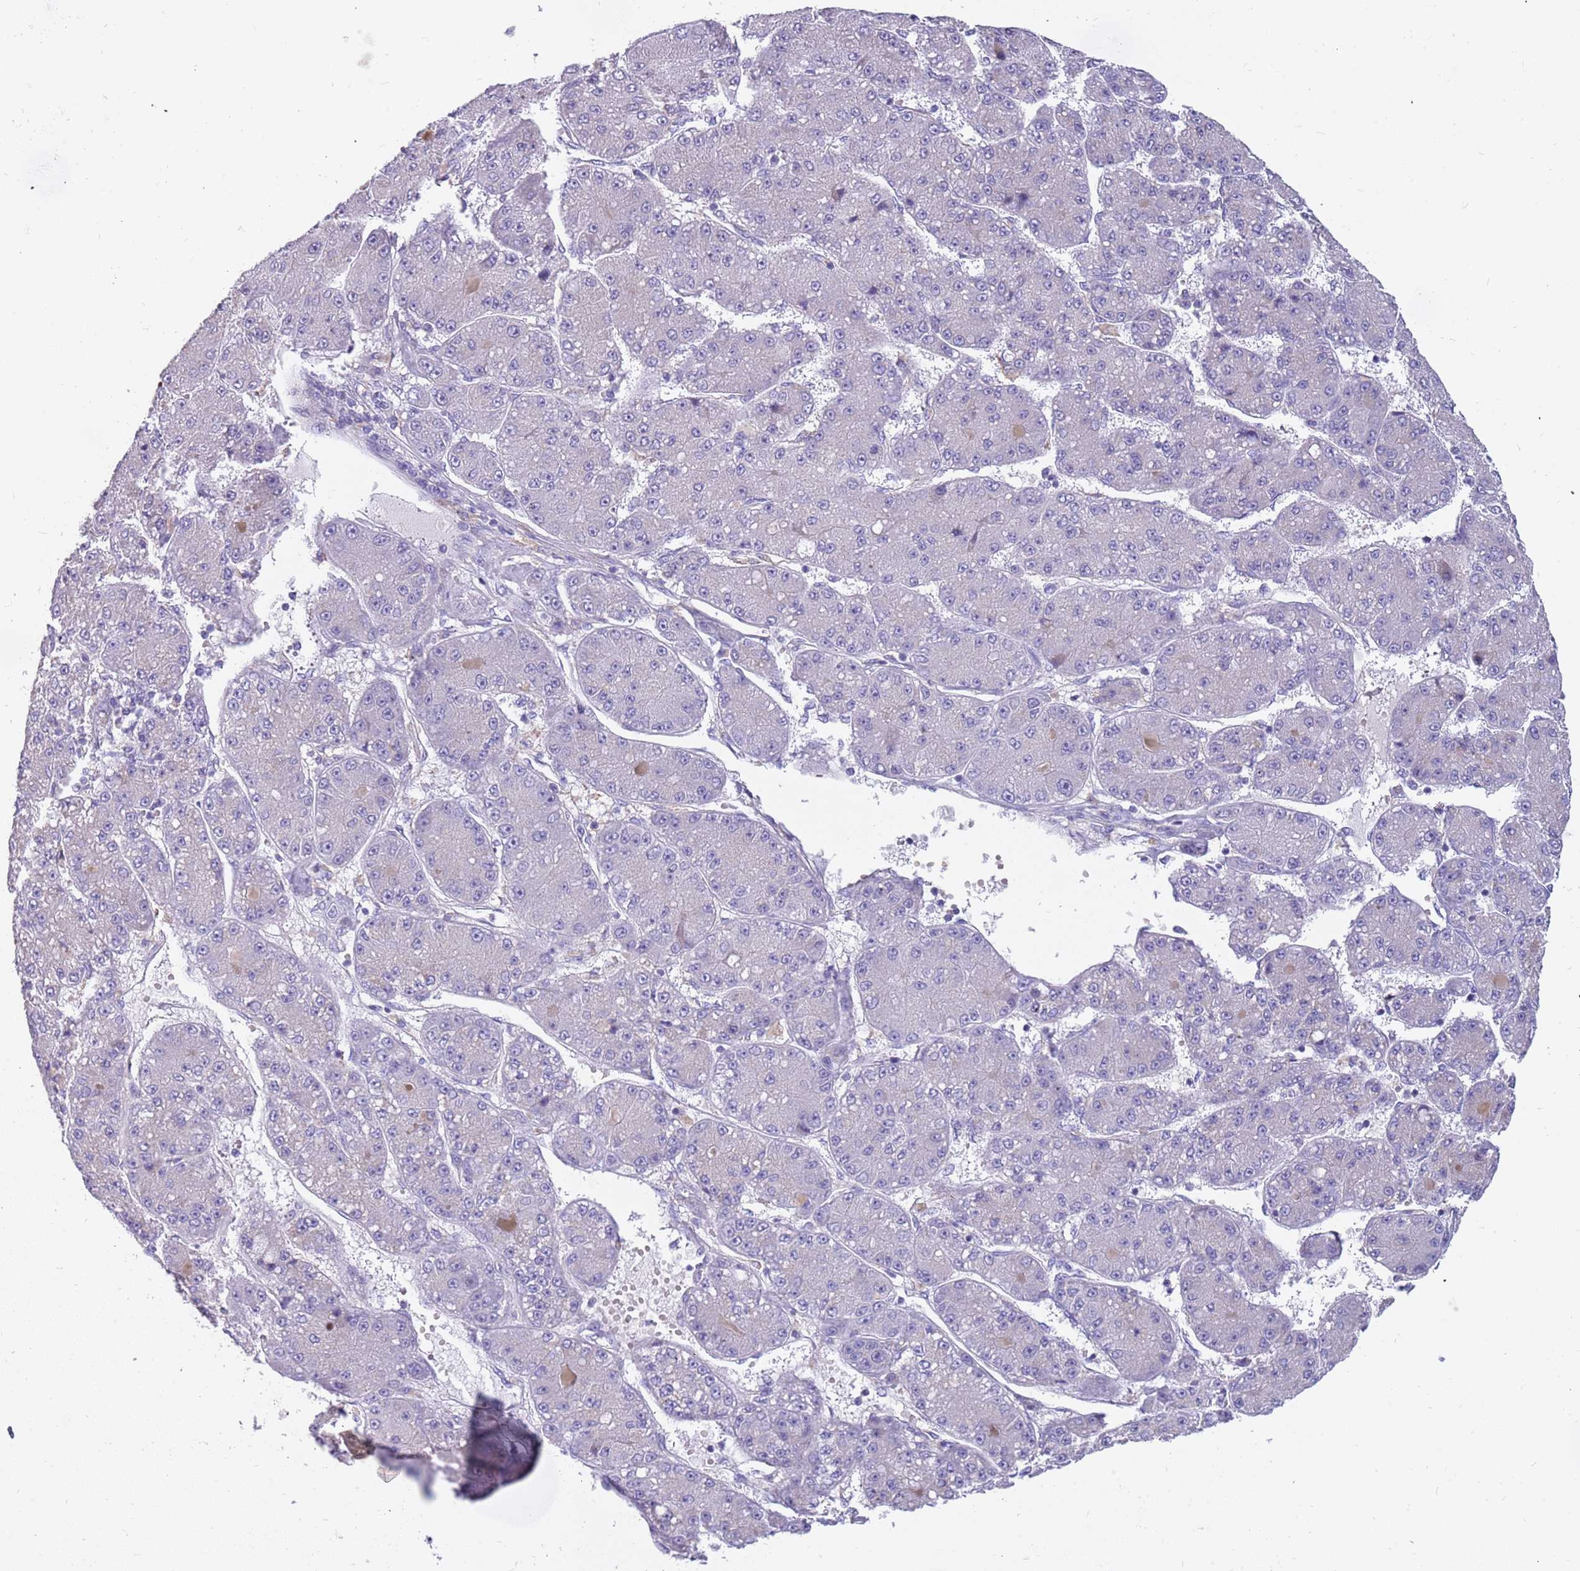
{"staining": {"intensity": "negative", "quantity": "none", "location": "none"}, "tissue": "liver cancer", "cell_type": "Tumor cells", "image_type": "cancer", "snomed": [{"axis": "morphology", "description": "Carcinoma, Hepatocellular, NOS"}, {"axis": "topography", "description": "Liver"}], "caption": "Immunohistochemistry (IHC) of human liver cancer (hepatocellular carcinoma) demonstrates no expression in tumor cells.", "gene": "RHCG", "patient": {"sex": "male", "age": 67}}